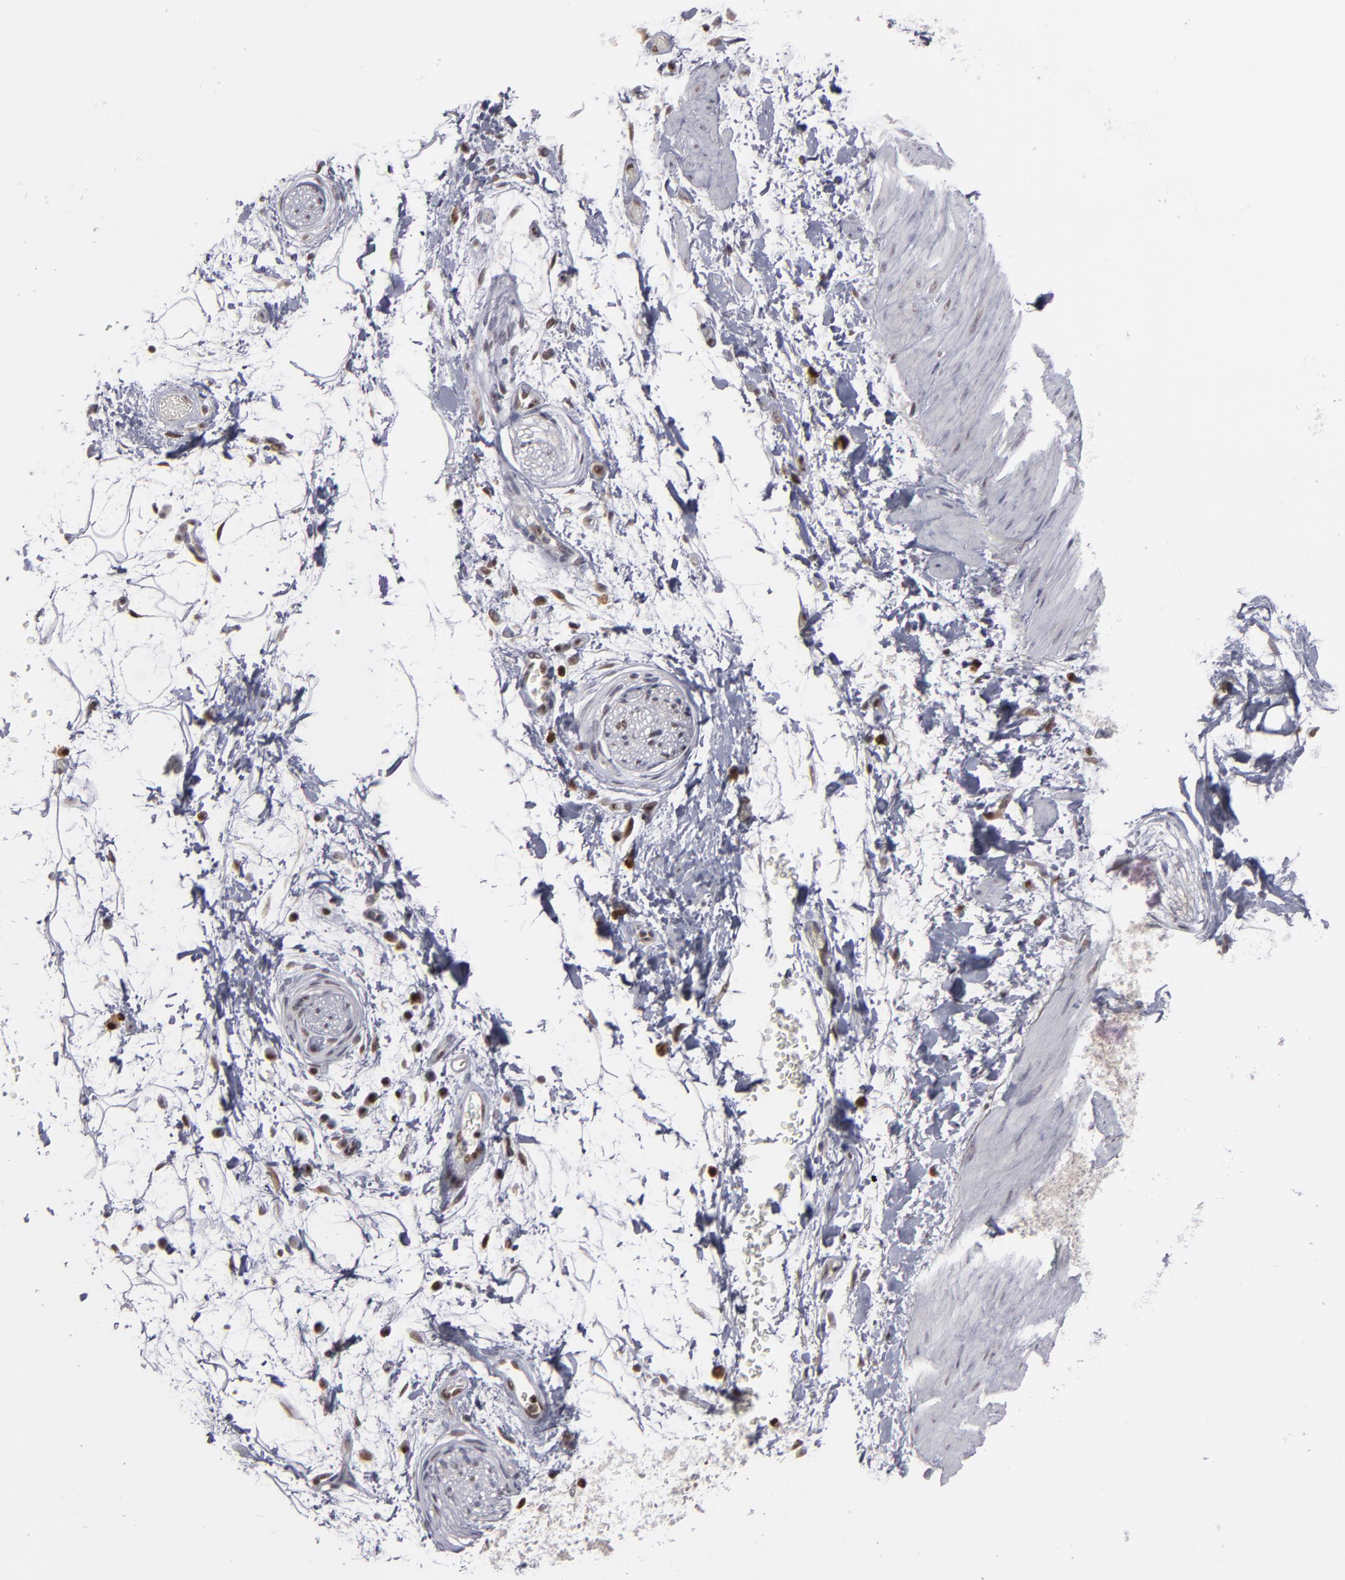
{"staining": {"intensity": "negative", "quantity": "none", "location": "none"}, "tissue": "adipose tissue", "cell_type": "Adipocytes", "image_type": "normal", "snomed": [{"axis": "morphology", "description": "Normal tissue, NOS"}, {"axis": "topography", "description": "Soft tissue"}], "caption": "High power microscopy histopathology image of an immunohistochemistry (IHC) micrograph of unremarkable adipose tissue, revealing no significant positivity in adipocytes.", "gene": "GSR", "patient": {"sex": "male", "age": 72}}